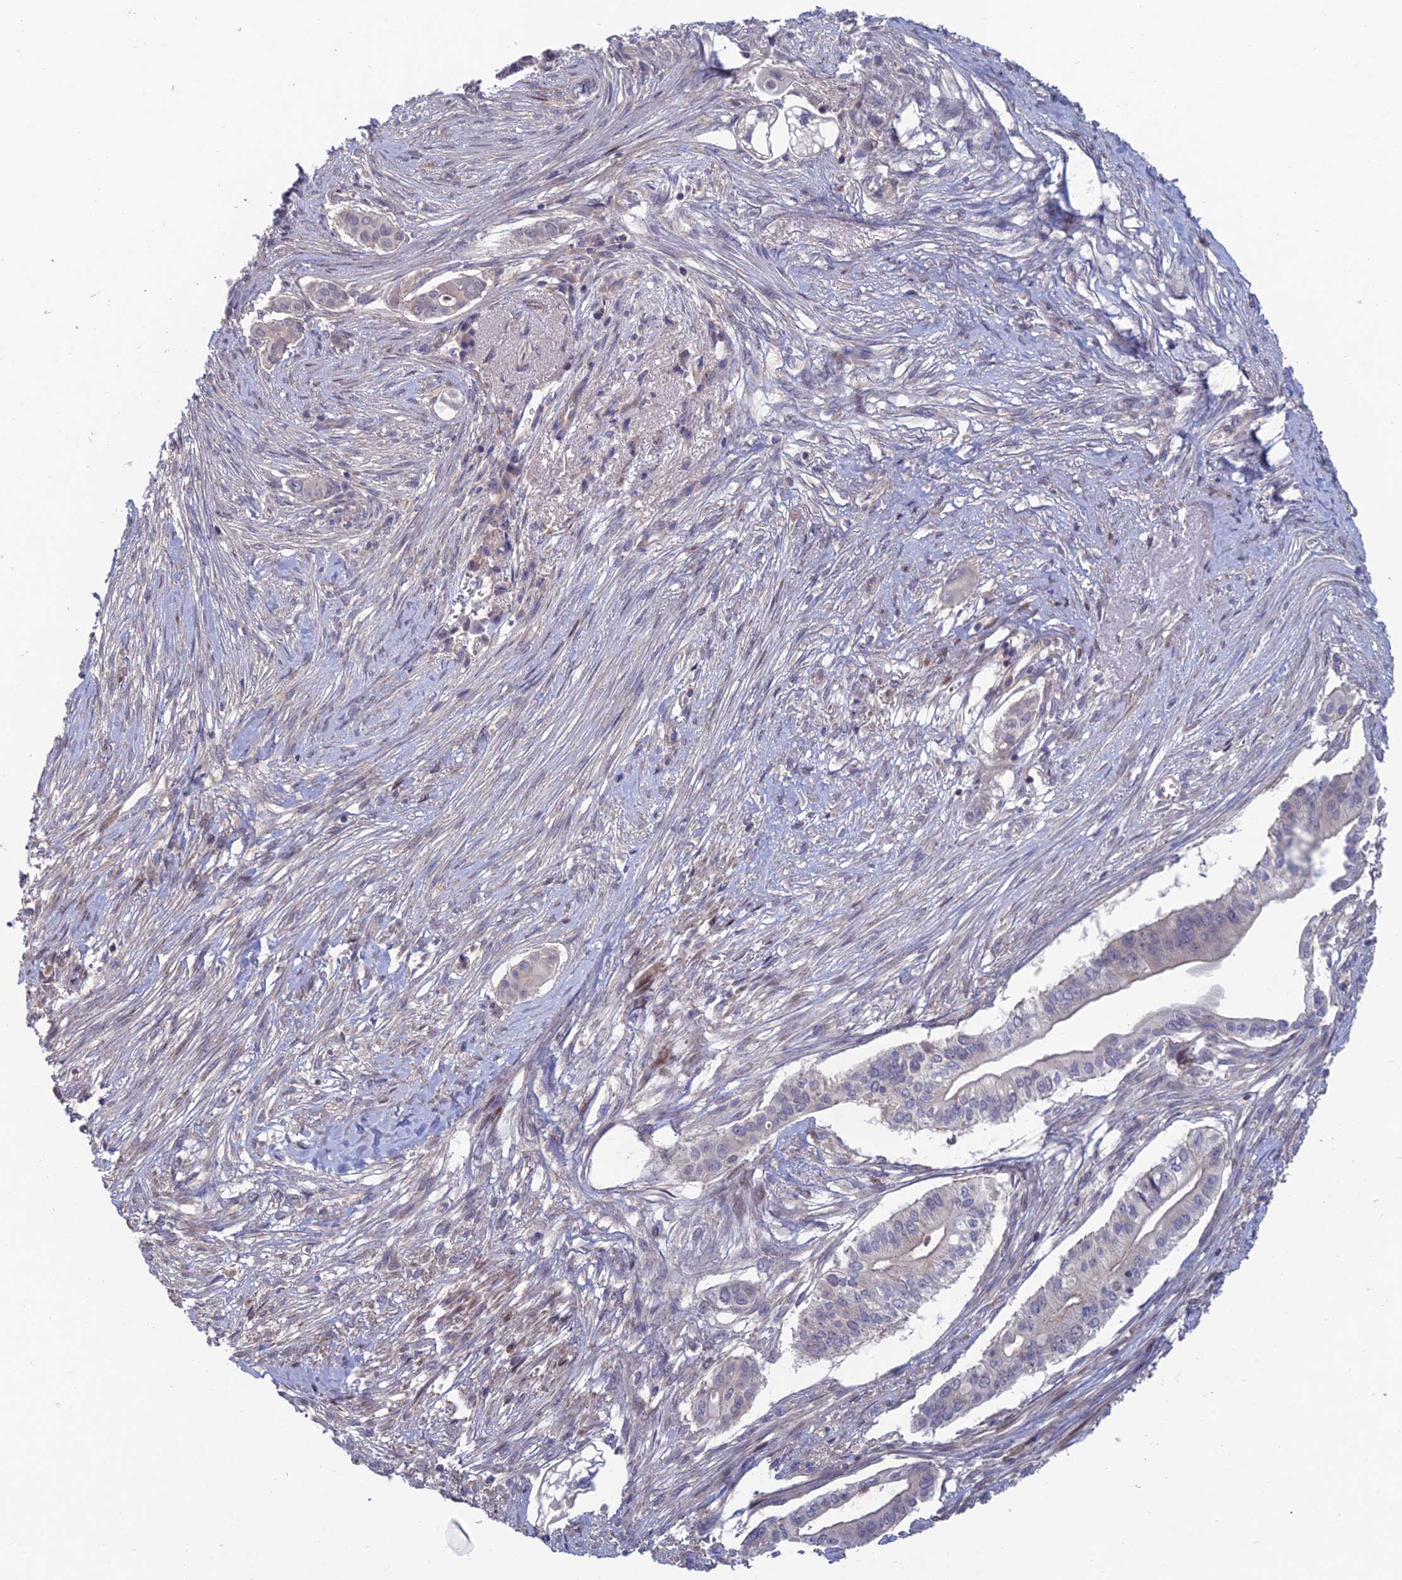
{"staining": {"intensity": "weak", "quantity": "25%-75%", "location": "cytoplasmic/membranous"}, "tissue": "pancreatic cancer", "cell_type": "Tumor cells", "image_type": "cancer", "snomed": [{"axis": "morphology", "description": "Adenocarcinoma, NOS"}, {"axis": "topography", "description": "Pancreas"}], "caption": "Immunohistochemistry (IHC) staining of pancreatic adenocarcinoma, which exhibits low levels of weak cytoplasmic/membranous staining in about 25%-75% of tumor cells indicating weak cytoplasmic/membranous protein staining. The staining was performed using DAB (brown) for protein detection and nuclei were counterstained in hematoxylin (blue).", "gene": "USP37", "patient": {"sex": "male", "age": 68}}